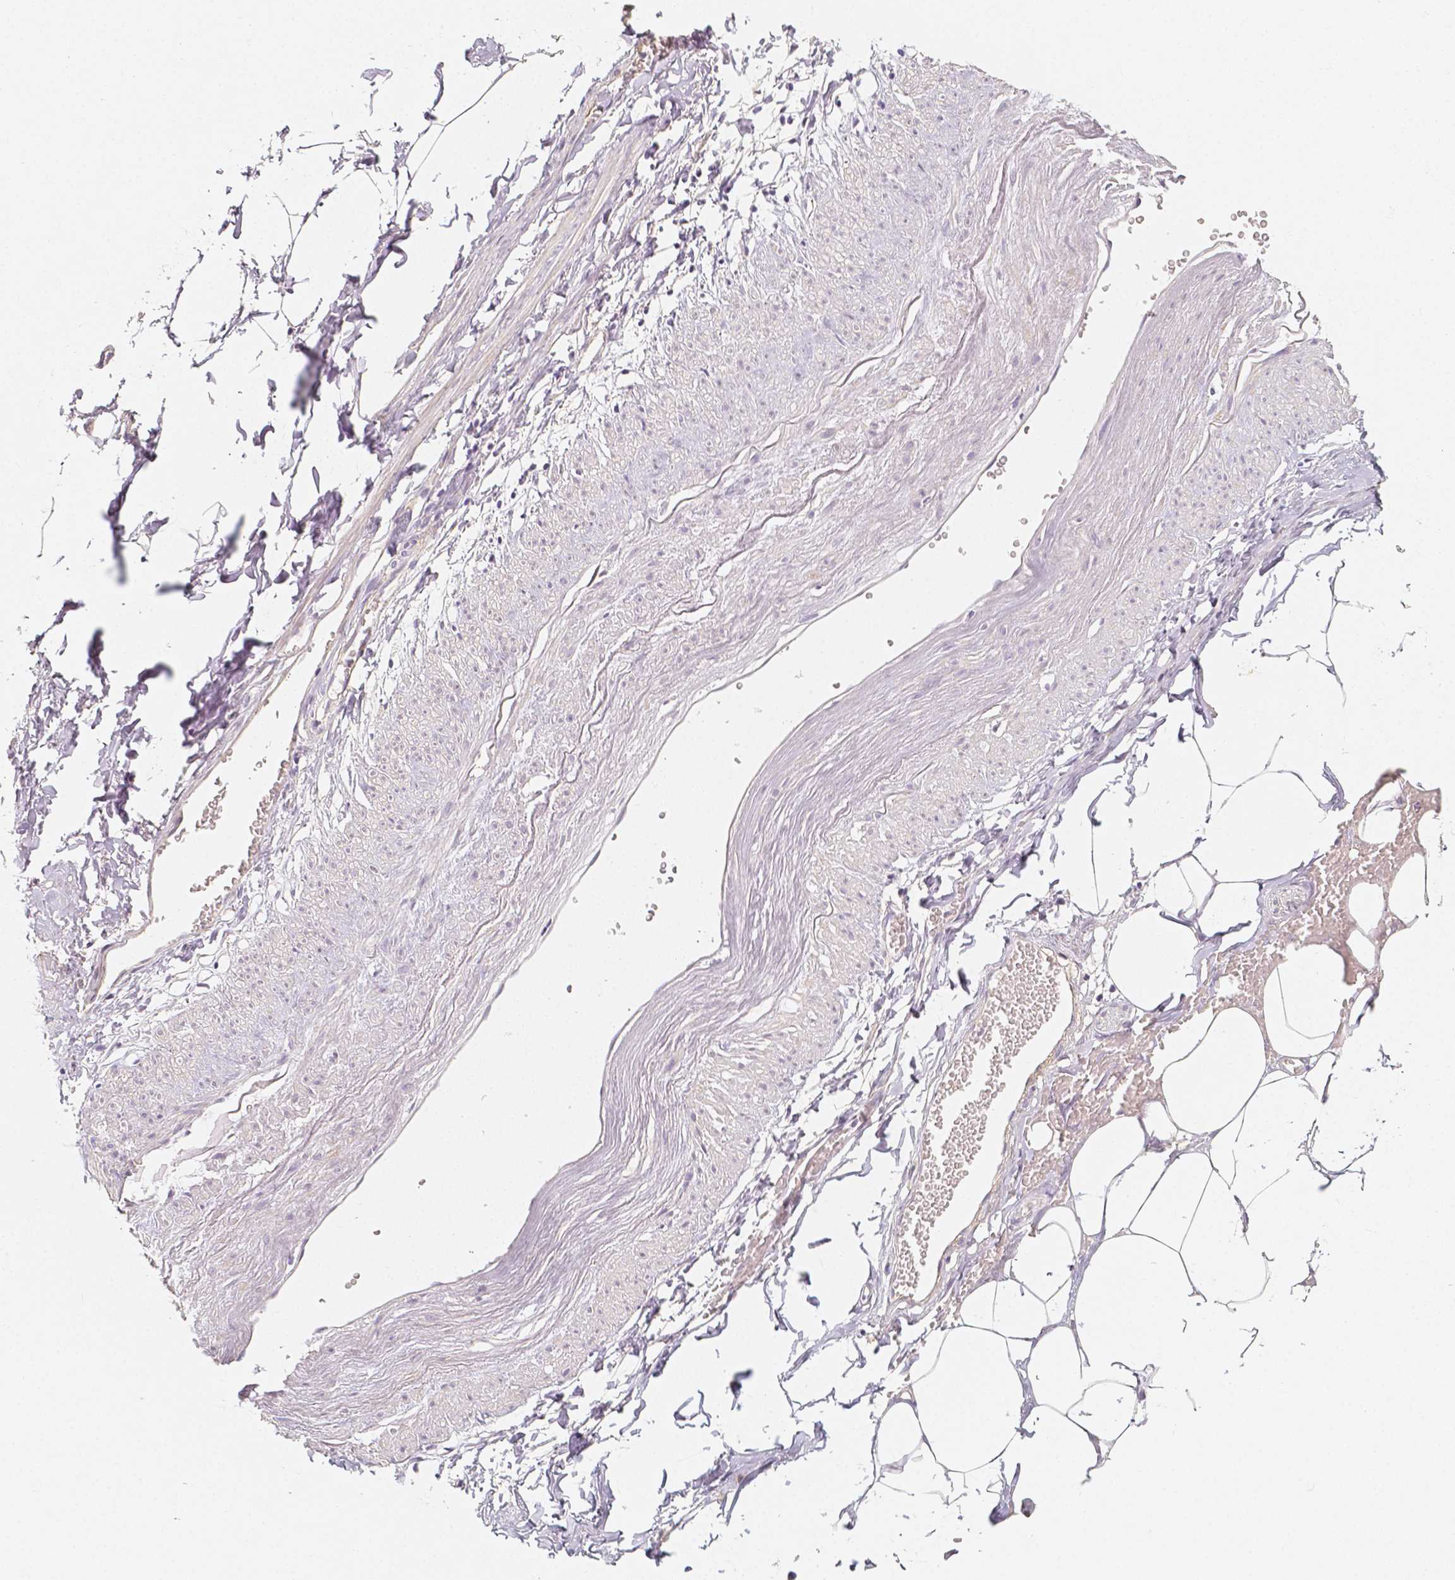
{"staining": {"intensity": "negative", "quantity": "none", "location": "none"}, "tissue": "adipose tissue", "cell_type": "Adipocytes", "image_type": "normal", "snomed": [{"axis": "morphology", "description": "Normal tissue, NOS"}, {"axis": "topography", "description": "Prostate"}, {"axis": "topography", "description": "Peripheral nerve tissue"}], "caption": "Protein analysis of unremarkable adipose tissue exhibits no significant positivity in adipocytes.", "gene": "THY1", "patient": {"sex": "male", "age": 55}}